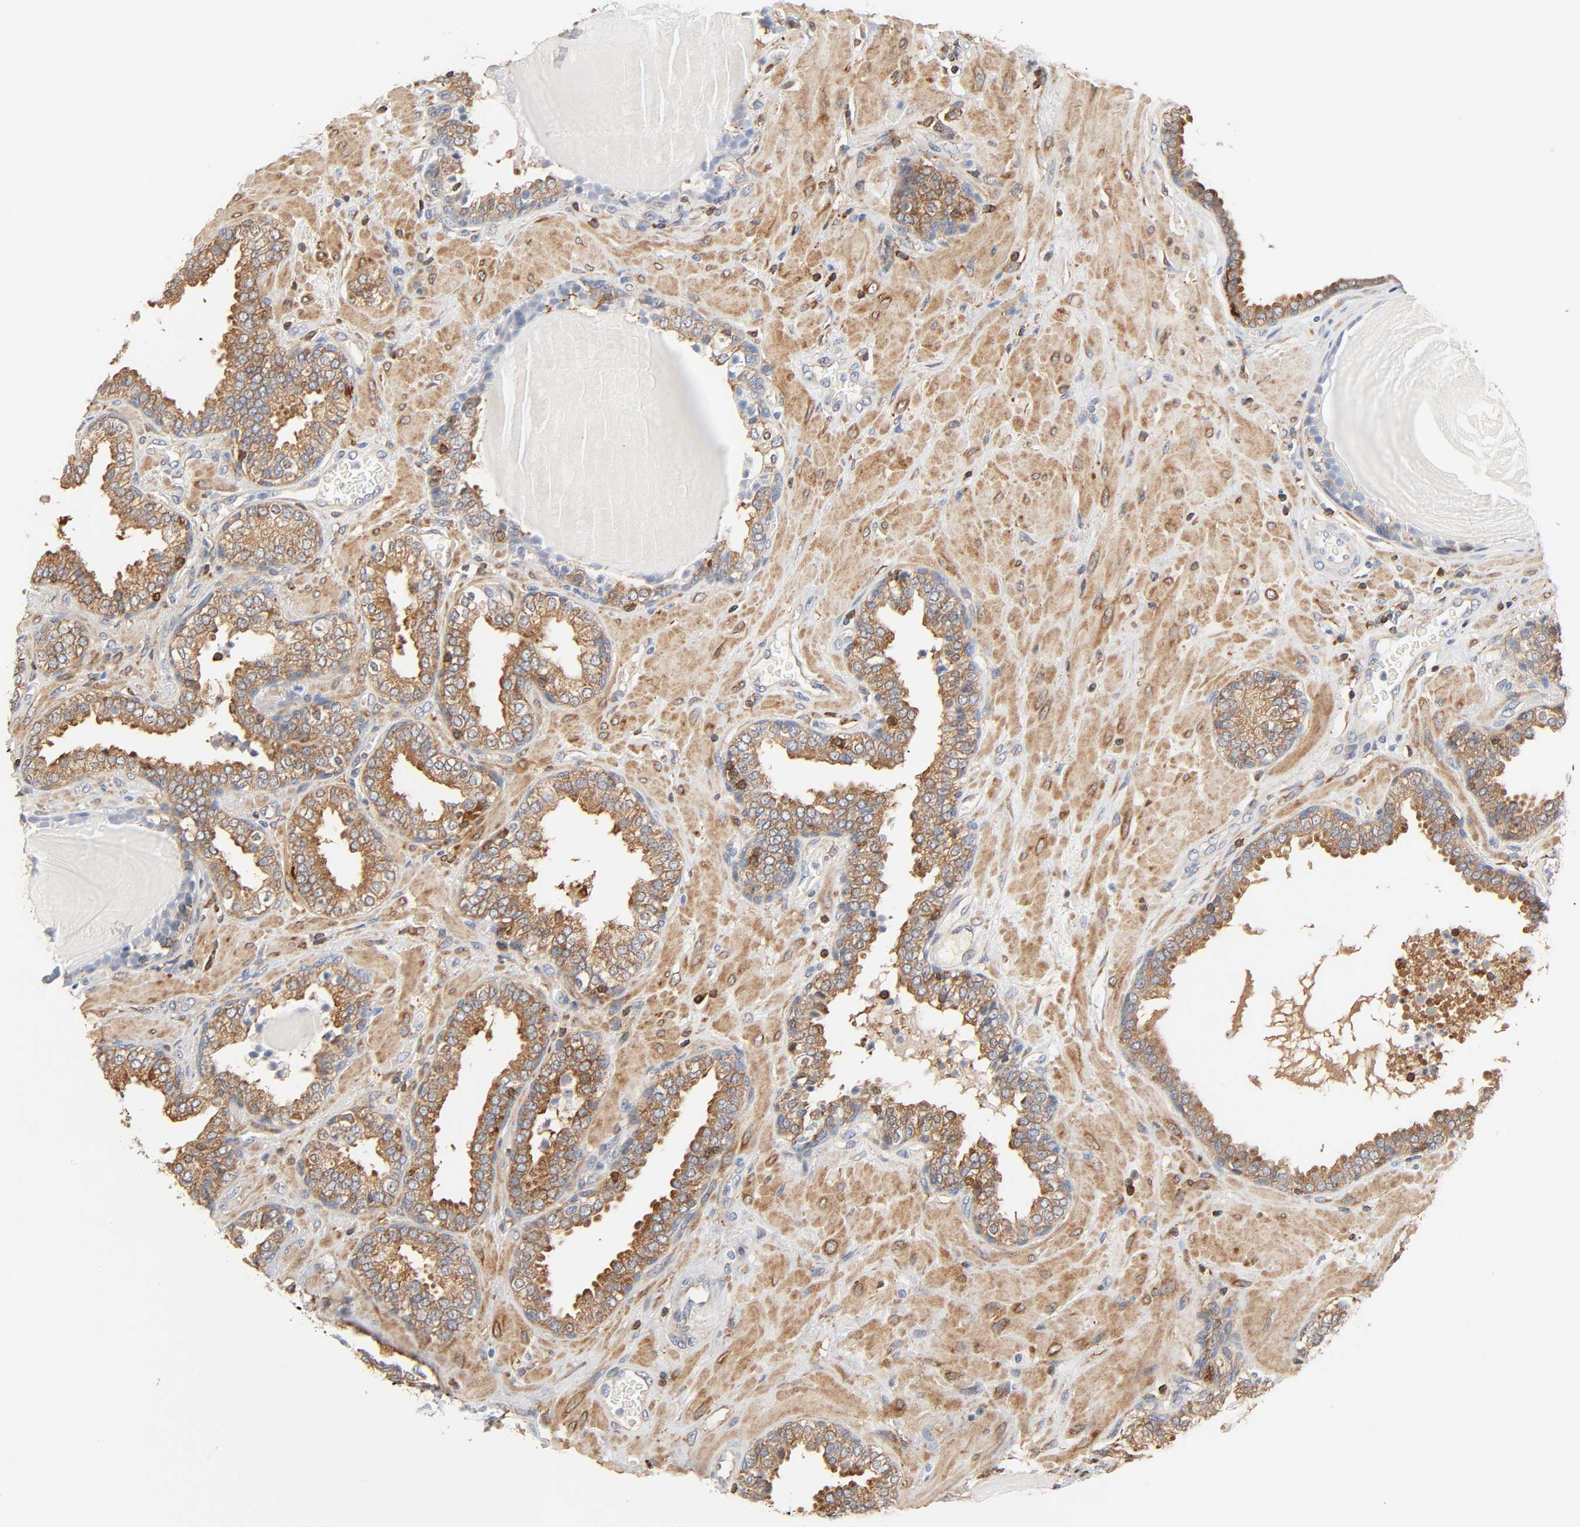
{"staining": {"intensity": "moderate", "quantity": ">75%", "location": "cytoplasmic/membranous"}, "tissue": "prostate", "cell_type": "Glandular cells", "image_type": "normal", "snomed": [{"axis": "morphology", "description": "Normal tissue, NOS"}, {"axis": "topography", "description": "Prostate"}], "caption": "Immunohistochemistry (DAB (3,3'-diaminobenzidine)) staining of normal human prostate shows moderate cytoplasmic/membranous protein positivity in about >75% of glandular cells.", "gene": "BIN1", "patient": {"sex": "male", "age": 51}}